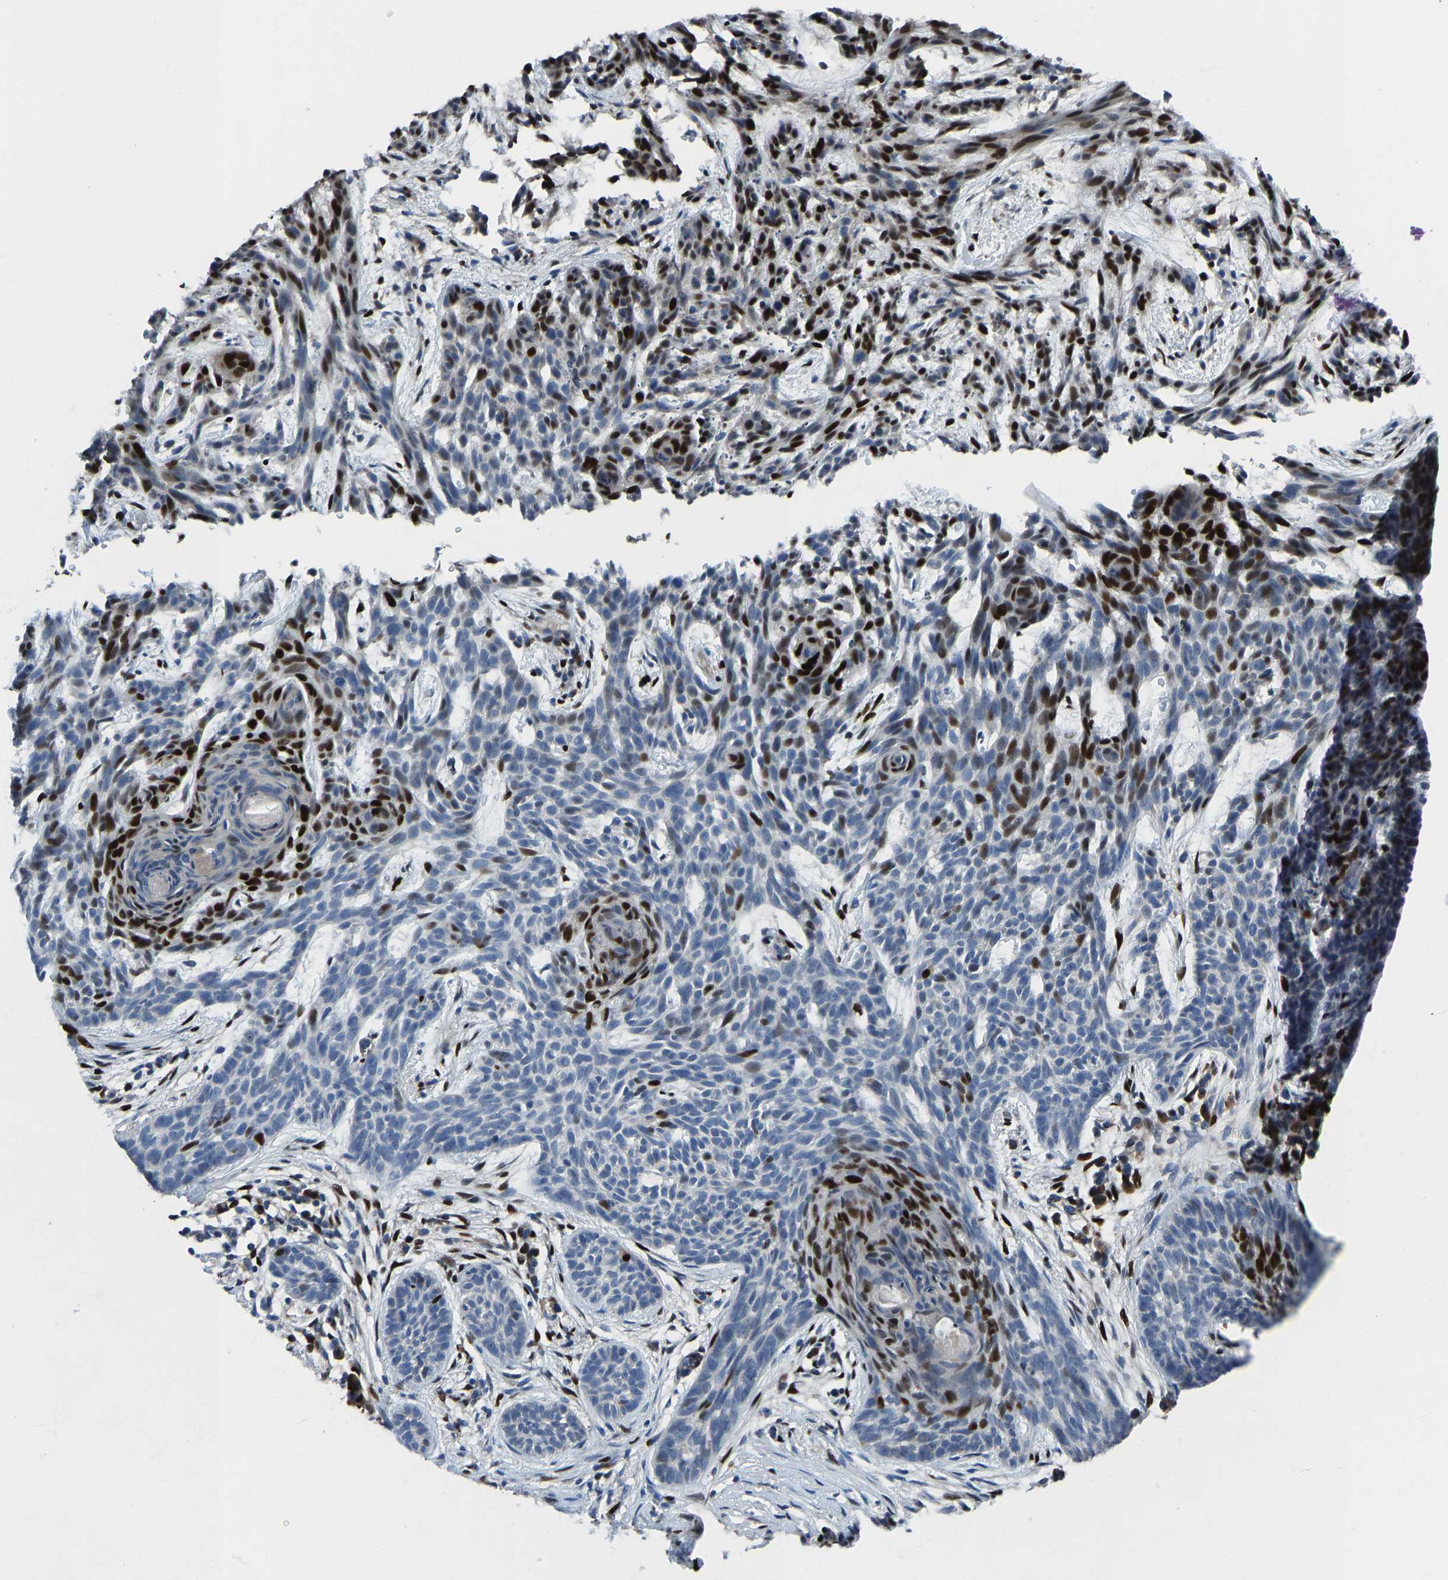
{"staining": {"intensity": "strong", "quantity": "<25%", "location": "nuclear"}, "tissue": "skin cancer", "cell_type": "Tumor cells", "image_type": "cancer", "snomed": [{"axis": "morphology", "description": "Basal cell carcinoma"}, {"axis": "topography", "description": "Skin"}], "caption": "This is a micrograph of immunohistochemistry staining of basal cell carcinoma (skin), which shows strong positivity in the nuclear of tumor cells.", "gene": "EGR1", "patient": {"sex": "female", "age": 59}}